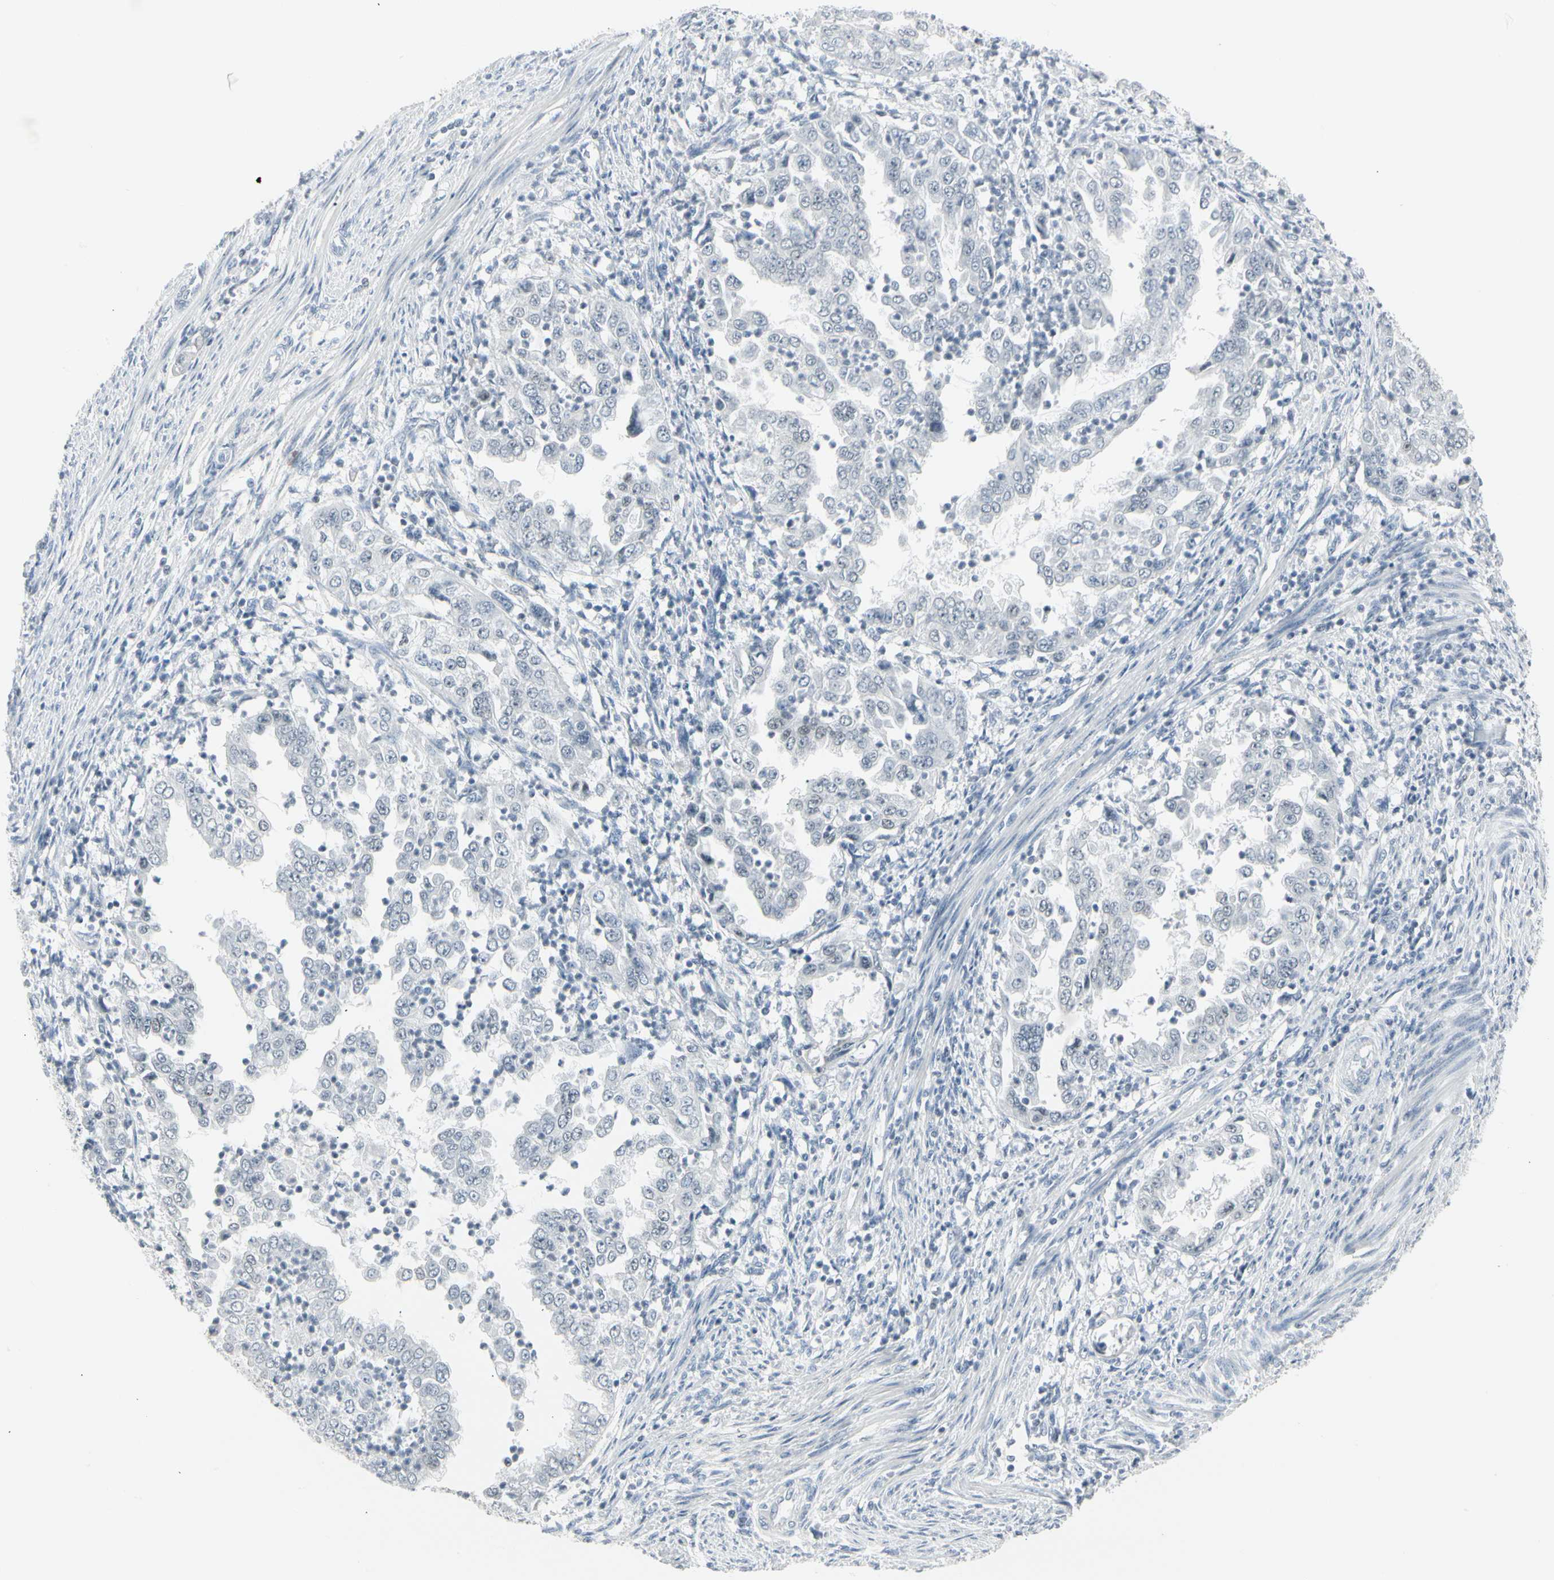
{"staining": {"intensity": "negative", "quantity": "none", "location": "none"}, "tissue": "endometrial cancer", "cell_type": "Tumor cells", "image_type": "cancer", "snomed": [{"axis": "morphology", "description": "Adenocarcinoma, NOS"}, {"axis": "topography", "description": "Endometrium"}], "caption": "There is no significant expression in tumor cells of endometrial cancer. Brightfield microscopy of immunohistochemistry (IHC) stained with DAB (3,3'-diaminobenzidine) (brown) and hematoxylin (blue), captured at high magnification.", "gene": "ZBTB7B", "patient": {"sex": "female", "age": 85}}